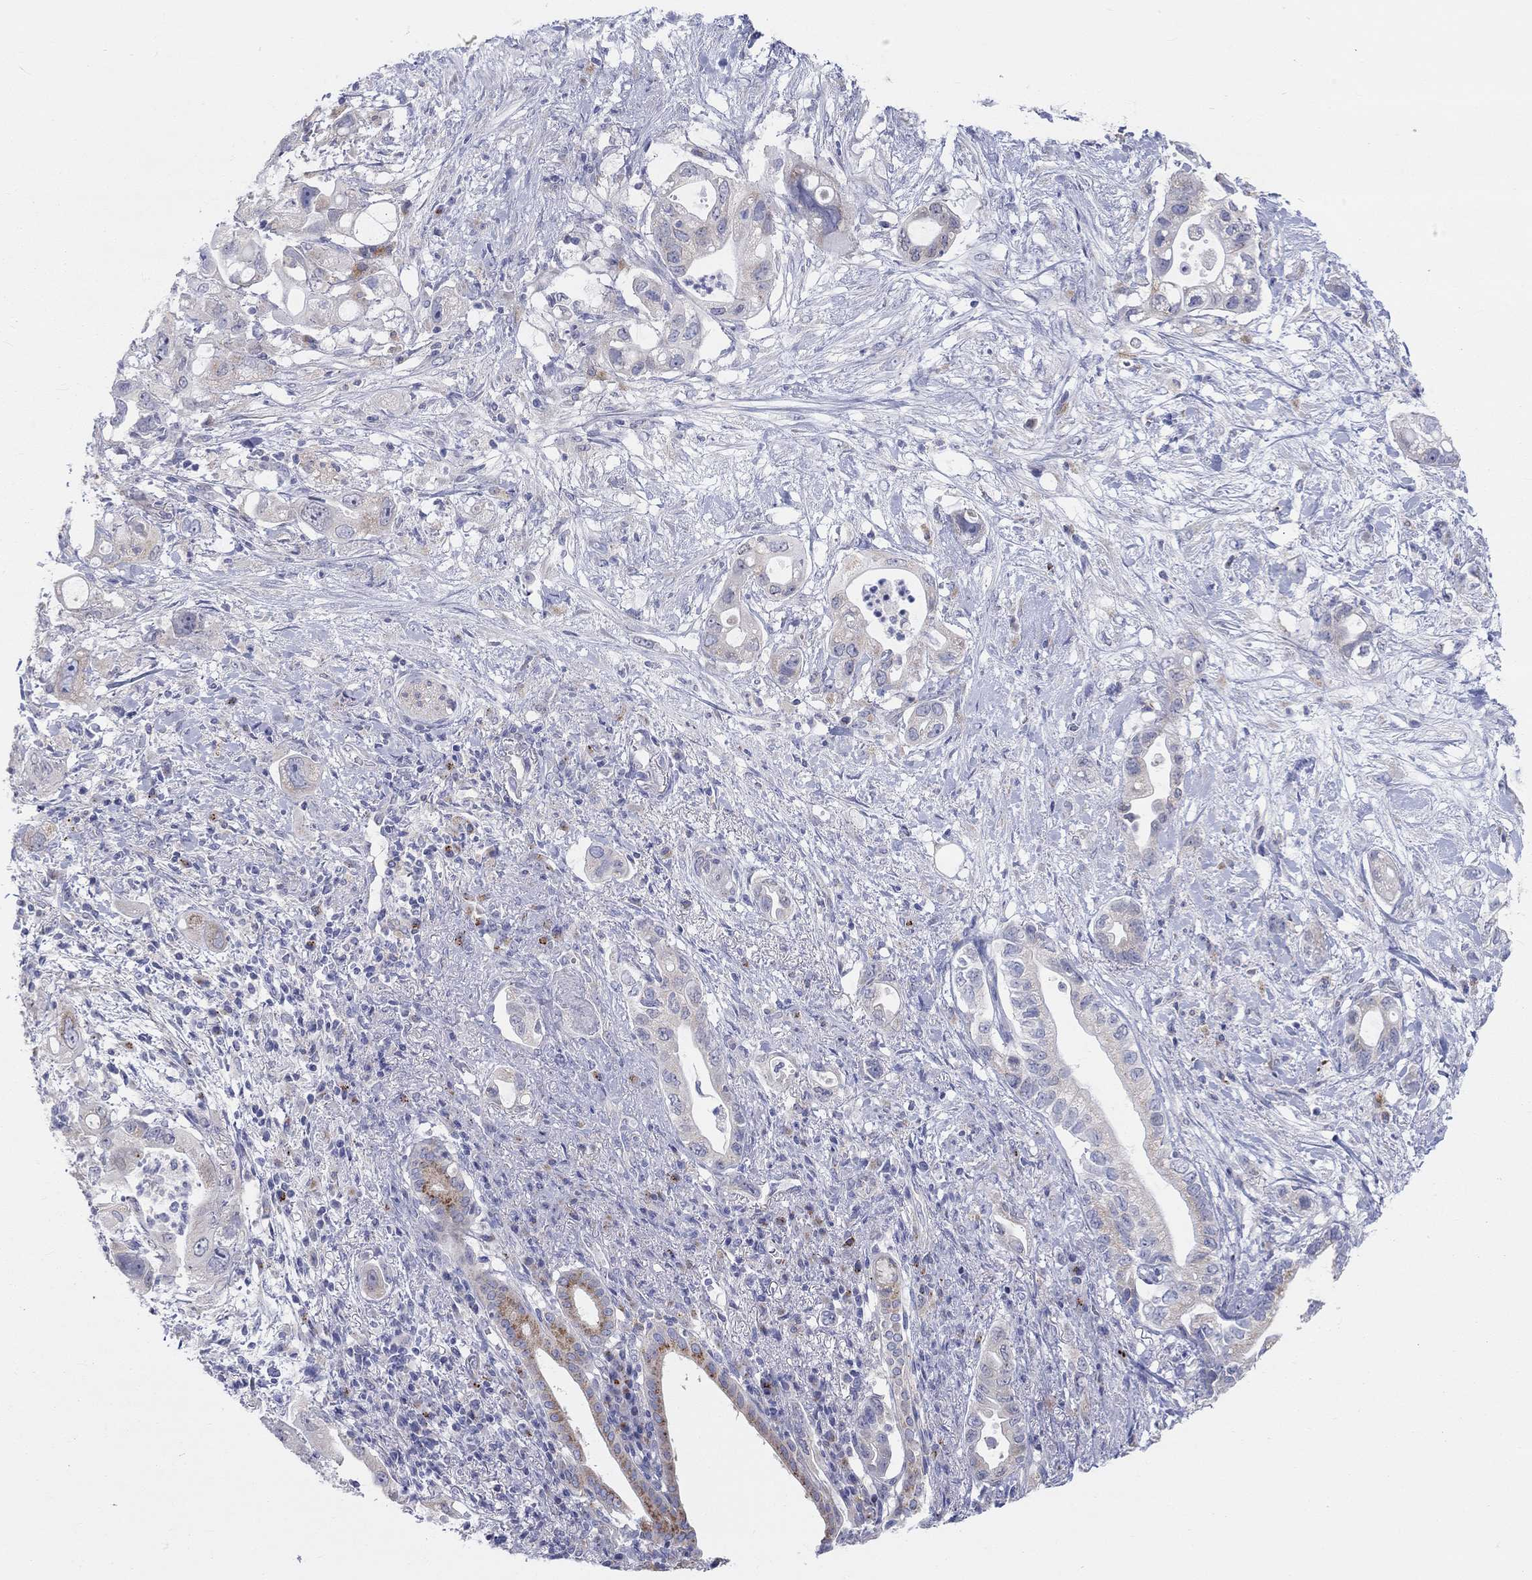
{"staining": {"intensity": "moderate", "quantity": "<25%", "location": "cytoplasmic/membranous"}, "tissue": "pancreatic cancer", "cell_type": "Tumor cells", "image_type": "cancer", "snomed": [{"axis": "morphology", "description": "Adenocarcinoma, NOS"}, {"axis": "topography", "description": "Pancreas"}], "caption": "Approximately <25% of tumor cells in human pancreatic adenocarcinoma demonstrate moderate cytoplasmic/membranous protein staining as visualized by brown immunohistochemical staining.", "gene": "BCO2", "patient": {"sex": "female", "age": 72}}